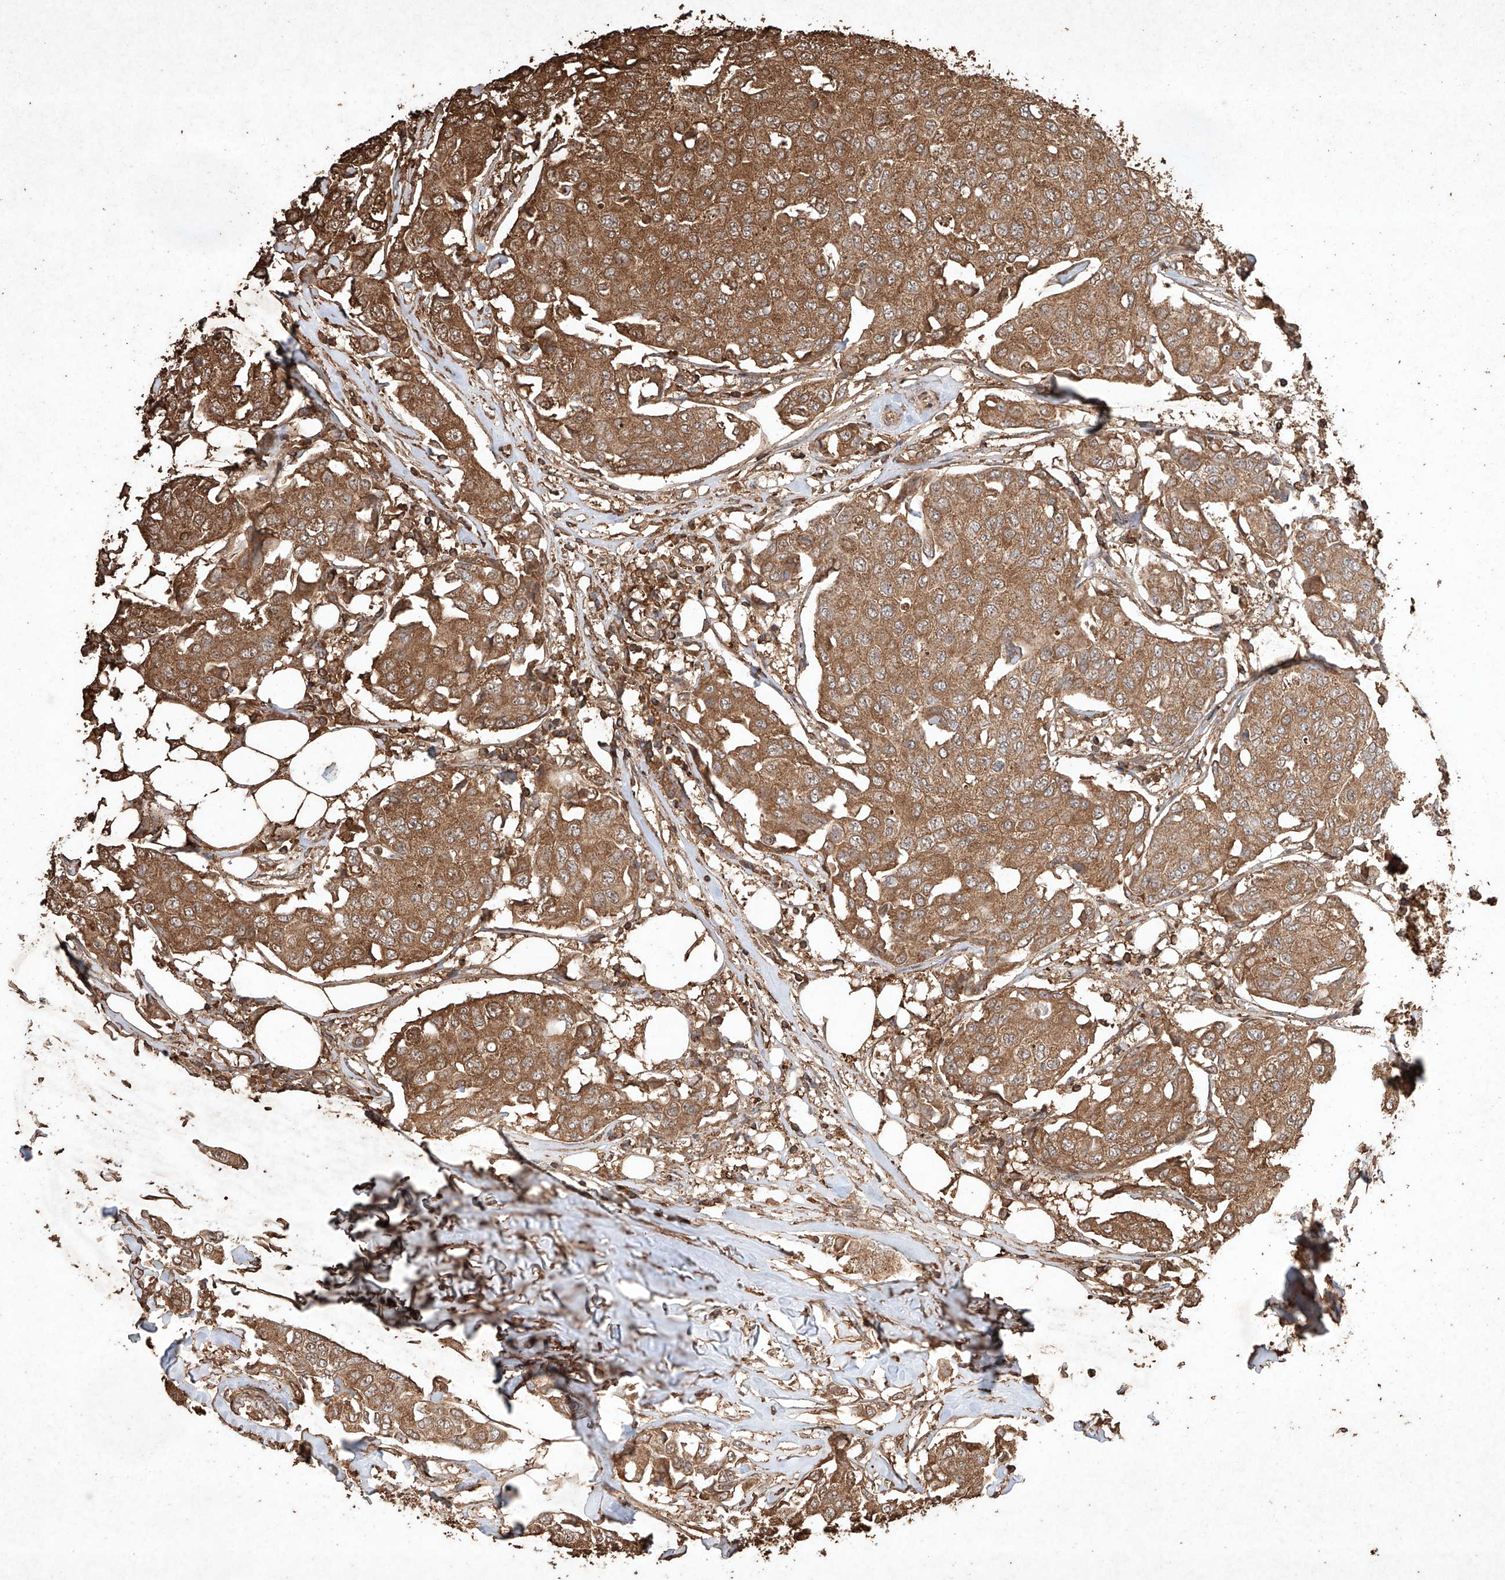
{"staining": {"intensity": "strong", "quantity": ">75%", "location": "cytoplasmic/membranous"}, "tissue": "breast cancer", "cell_type": "Tumor cells", "image_type": "cancer", "snomed": [{"axis": "morphology", "description": "Duct carcinoma"}, {"axis": "topography", "description": "Breast"}], "caption": "Protein expression analysis of breast cancer (intraductal carcinoma) demonstrates strong cytoplasmic/membranous positivity in approximately >75% of tumor cells.", "gene": "M6PR", "patient": {"sex": "female", "age": 80}}